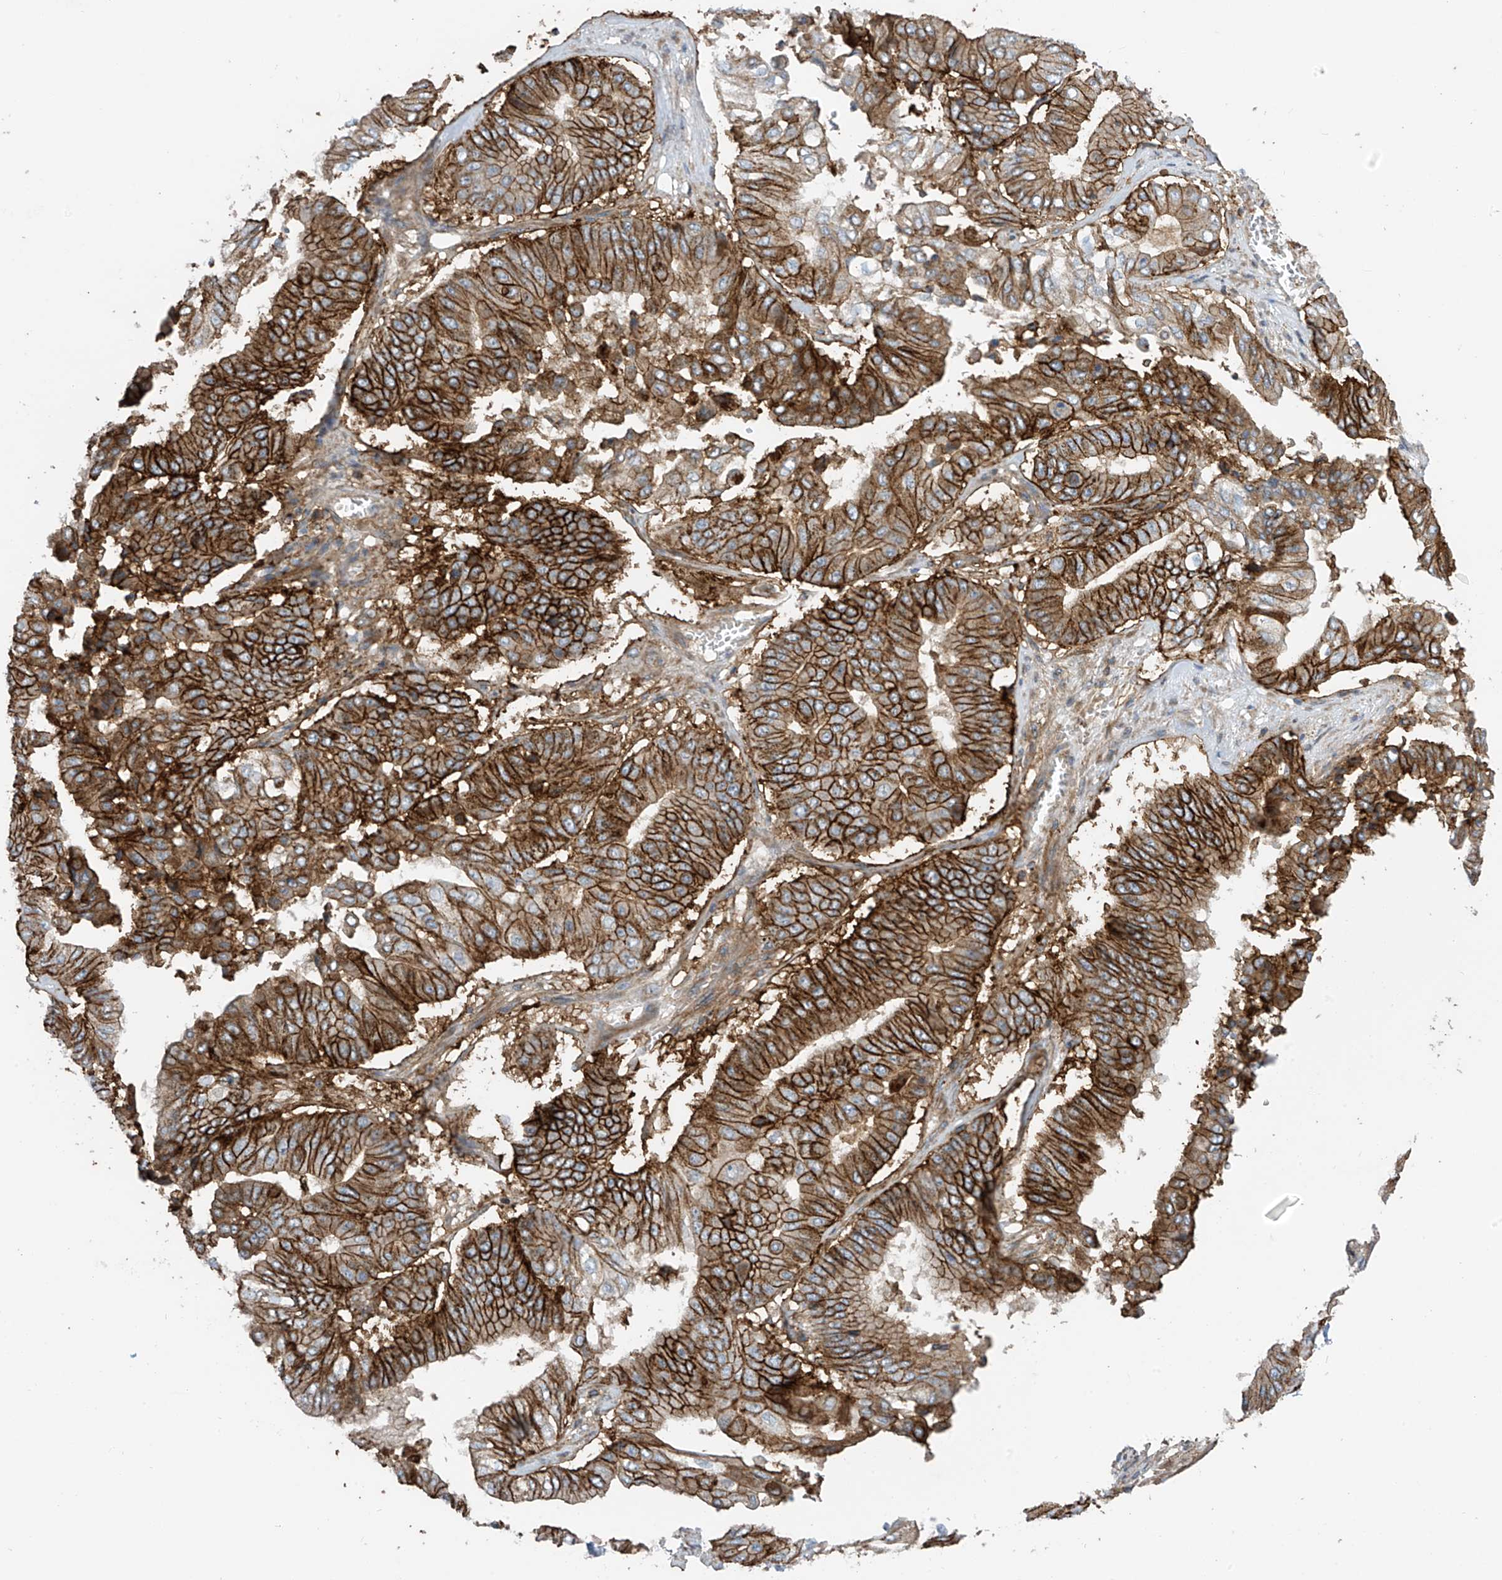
{"staining": {"intensity": "strong", "quantity": ">75%", "location": "cytoplasmic/membranous"}, "tissue": "pancreatic cancer", "cell_type": "Tumor cells", "image_type": "cancer", "snomed": [{"axis": "morphology", "description": "Adenocarcinoma, NOS"}, {"axis": "topography", "description": "Pancreas"}], "caption": "An IHC histopathology image of tumor tissue is shown. Protein staining in brown highlights strong cytoplasmic/membranous positivity in pancreatic cancer (adenocarcinoma) within tumor cells. (brown staining indicates protein expression, while blue staining denotes nuclei).", "gene": "SLC1A5", "patient": {"sex": "female", "age": 77}}